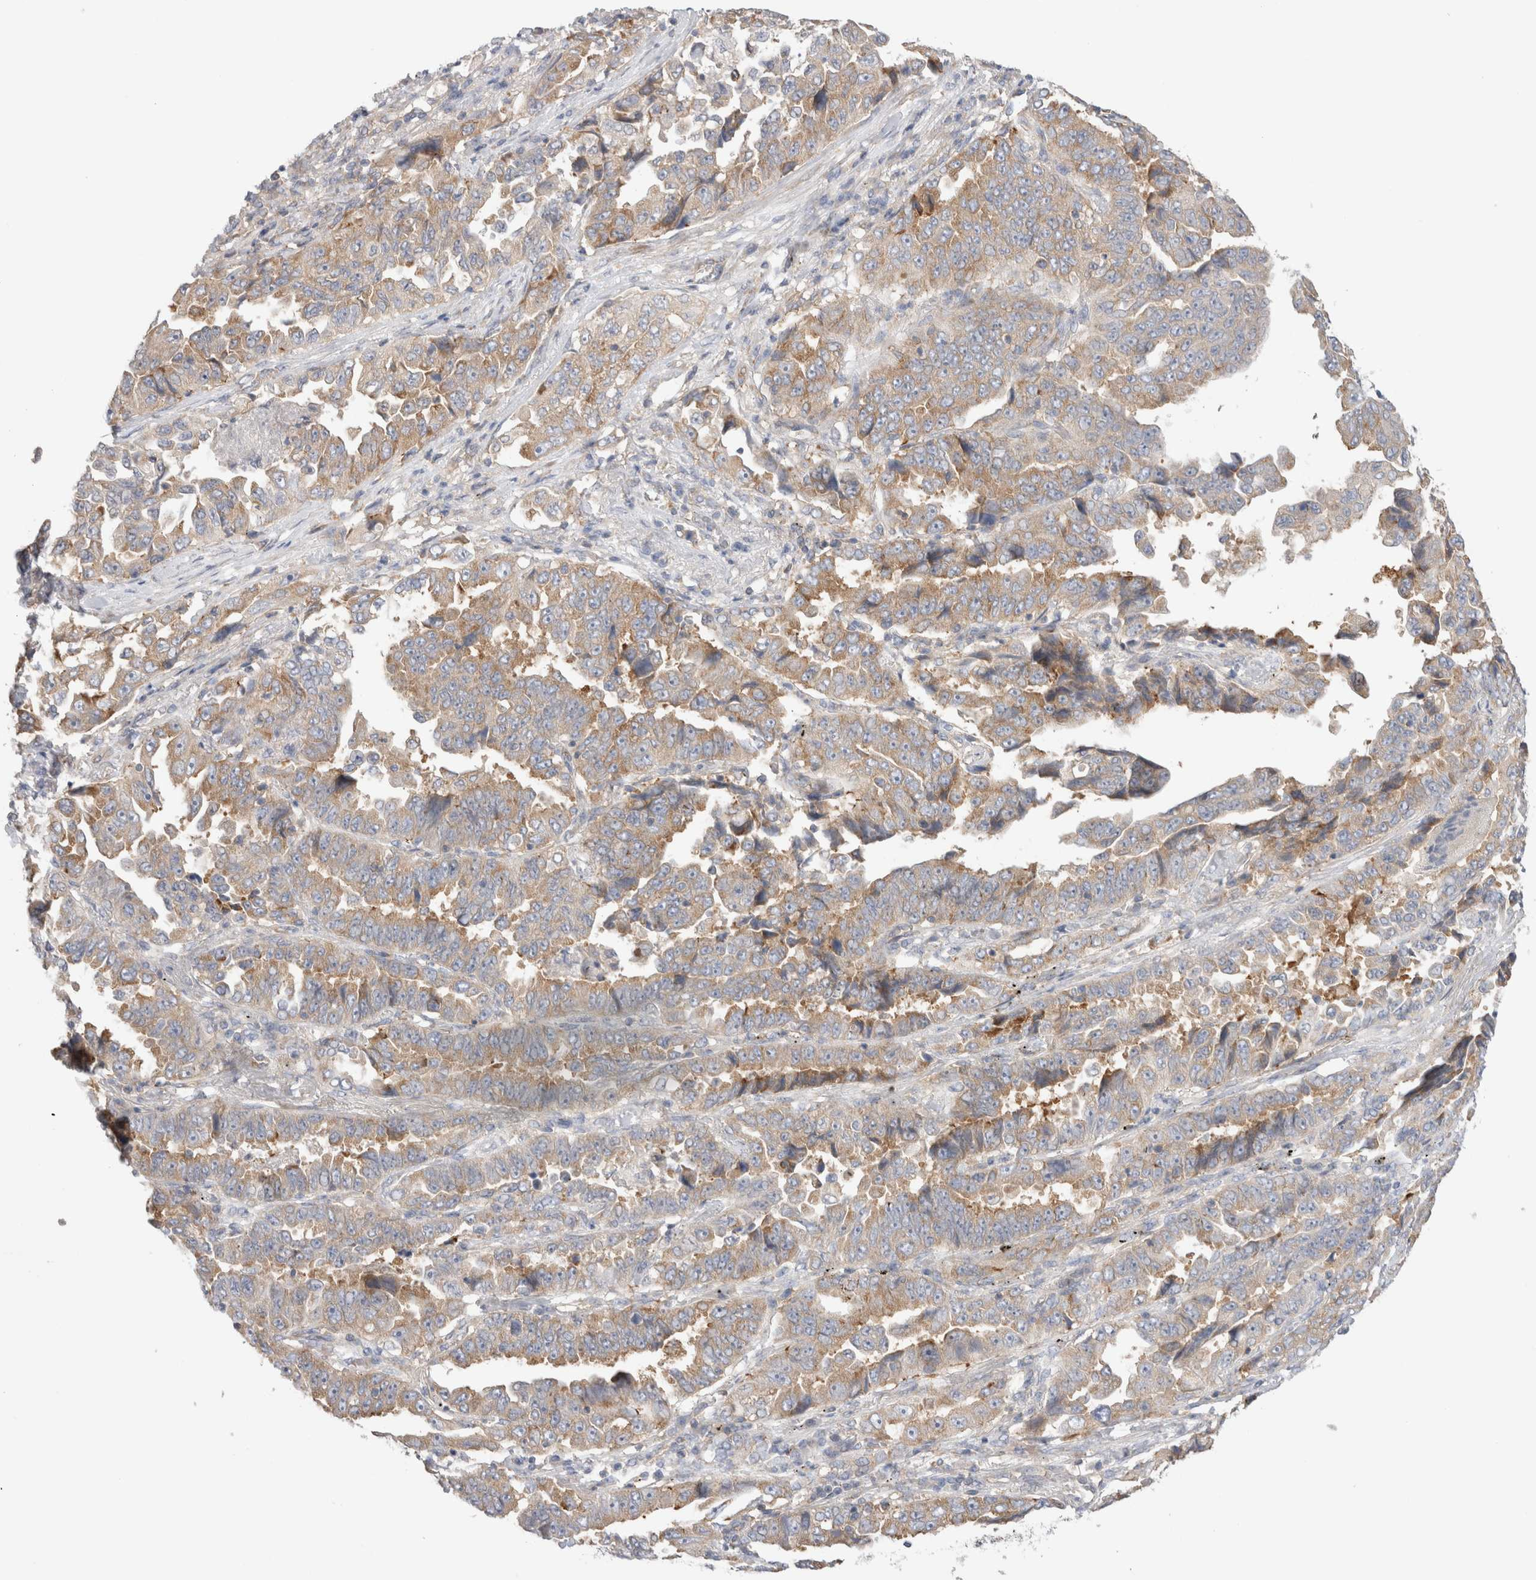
{"staining": {"intensity": "moderate", "quantity": ">75%", "location": "cytoplasmic/membranous"}, "tissue": "lung cancer", "cell_type": "Tumor cells", "image_type": "cancer", "snomed": [{"axis": "morphology", "description": "Adenocarcinoma, NOS"}, {"axis": "topography", "description": "Lung"}], "caption": "A medium amount of moderate cytoplasmic/membranous staining is appreciated in about >75% of tumor cells in lung cancer (adenocarcinoma) tissue.", "gene": "ZNF23", "patient": {"sex": "female", "age": 51}}